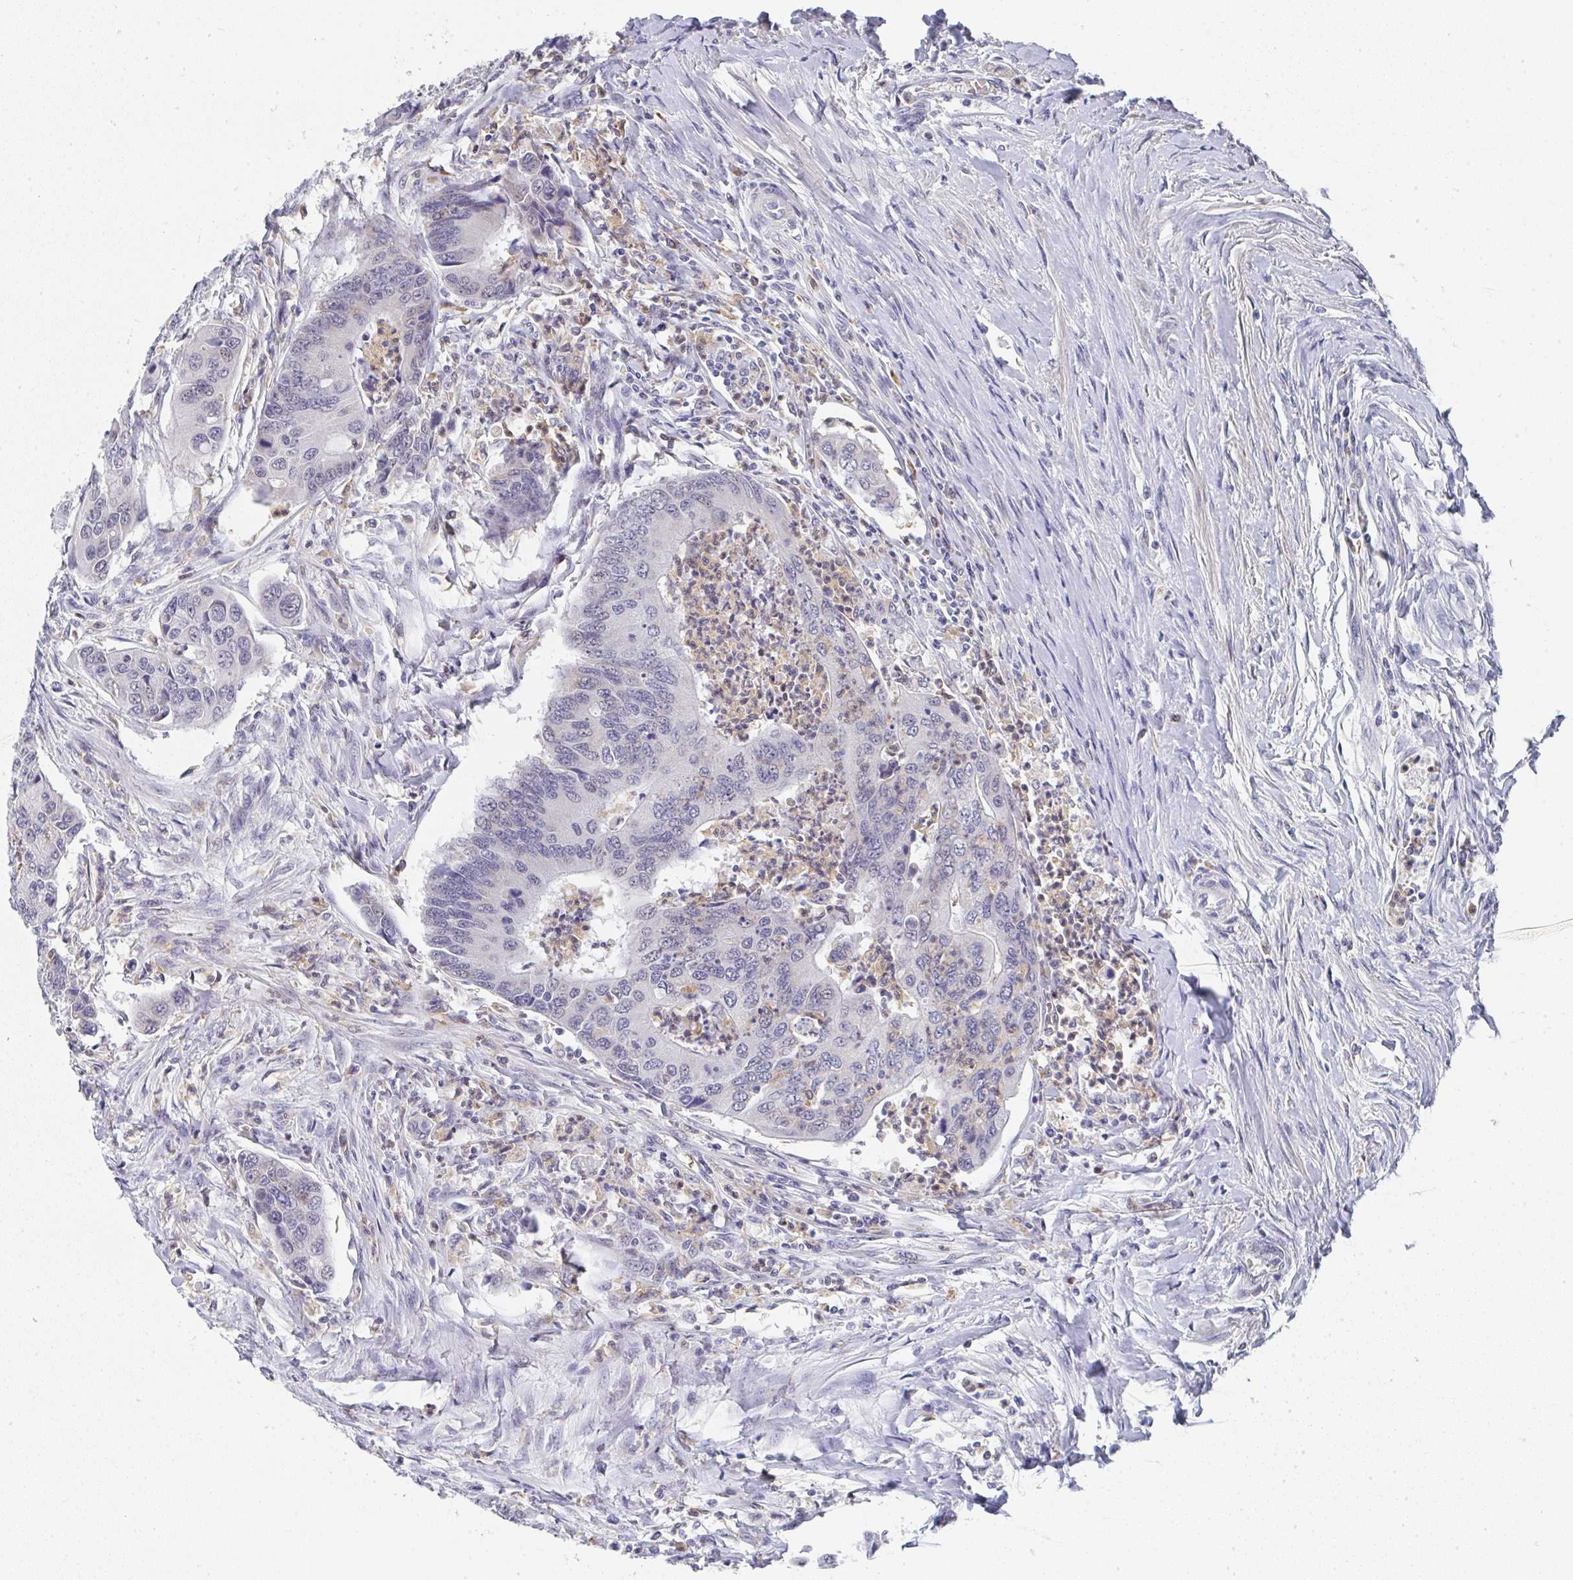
{"staining": {"intensity": "weak", "quantity": "<25%", "location": "nuclear"}, "tissue": "colorectal cancer", "cell_type": "Tumor cells", "image_type": "cancer", "snomed": [{"axis": "morphology", "description": "Adenocarcinoma, NOS"}, {"axis": "topography", "description": "Colon"}], "caption": "A histopathology image of colorectal cancer (adenocarcinoma) stained for a protein displays no brown staining in tumor cells.", "gene": "NCF1", "patient": {"sex": "female", "age": 67}}